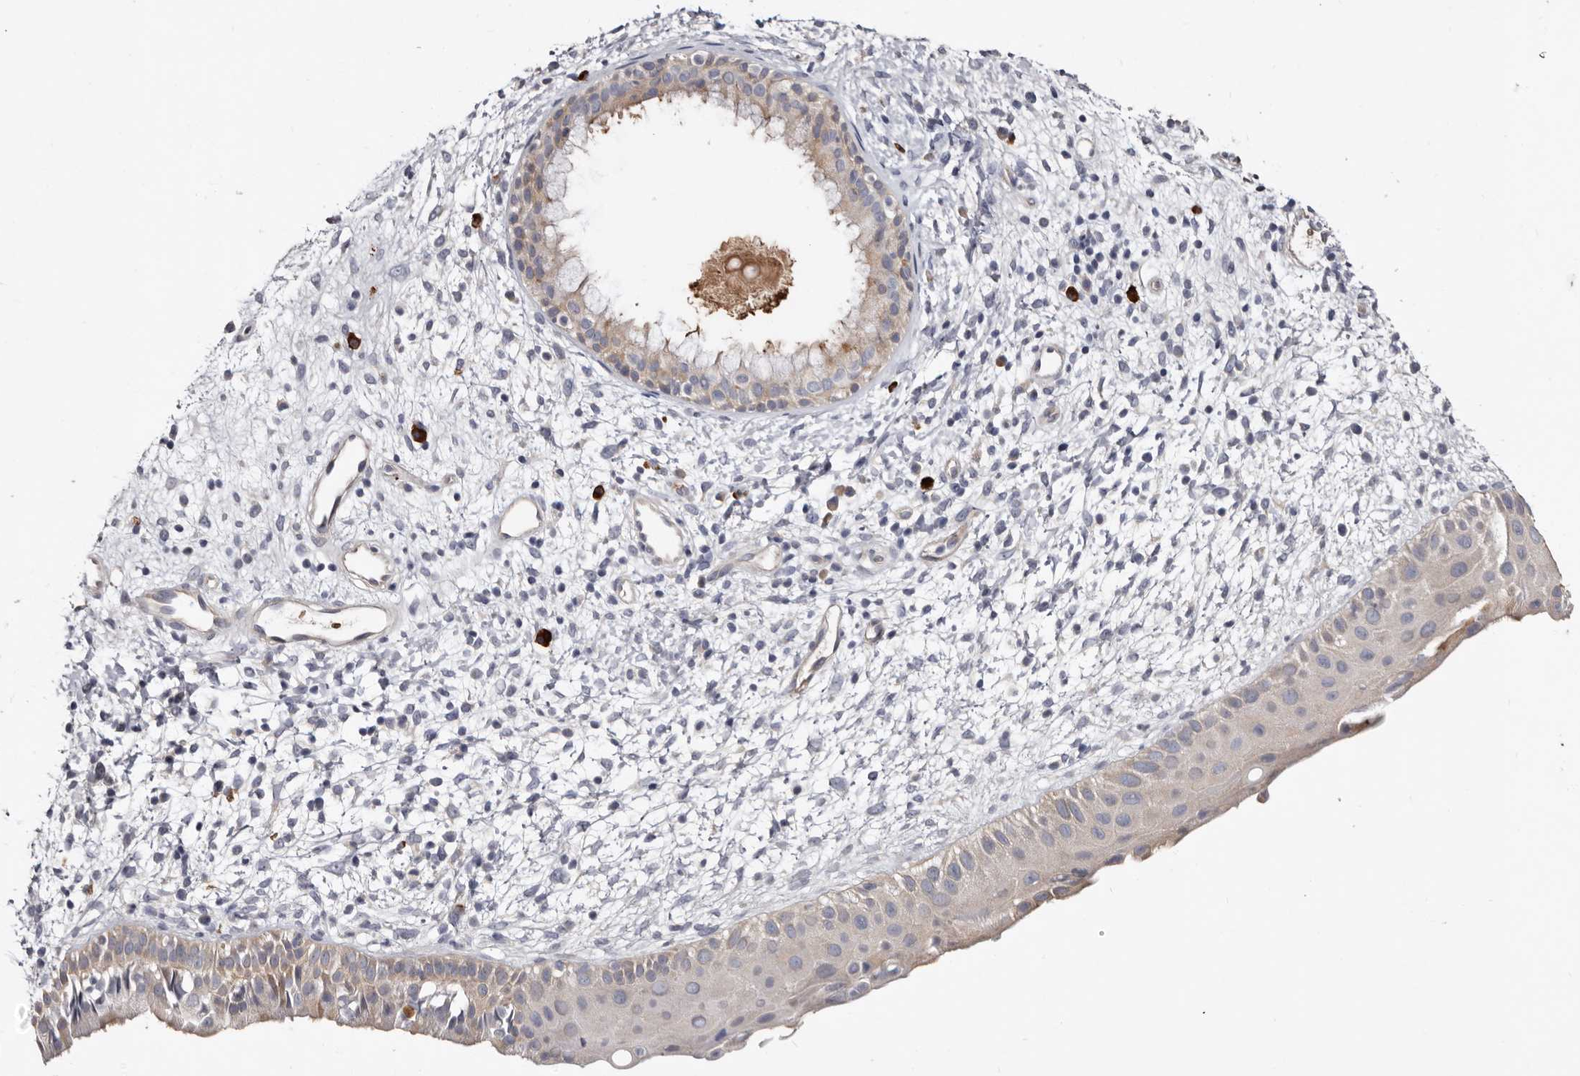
{"staining": {"intensity": "moderate", "quantity": "25%-75%", "location": "cytoplasmic/membranous"}, "tissue": "nasopharynx", "cell_type": "Respiratory epithelial cells", "image_type": "normal", "snomed": [{"axis": "morphology", "description": "Normal tissue, NOS"}, {"axis": "topography", "description": "Nasopharynx"}], "caption": "DAB (3,3'-diaminobenzidine) immunohistochemical staining of unremarkable nasopharynx displays moderate cytoplasmic/membranous protein expression in about 25%-75% of respiratory epithelial cells. The staining was performed using DAB (3,3'-diaminobenzidine) to visualize the protein expression in brown, while the nuclei were stained in blue with hematoxylin (Magnification: 20x).", "gene": "SPTA1", "patient": {"sex": "male", "age": 22}}